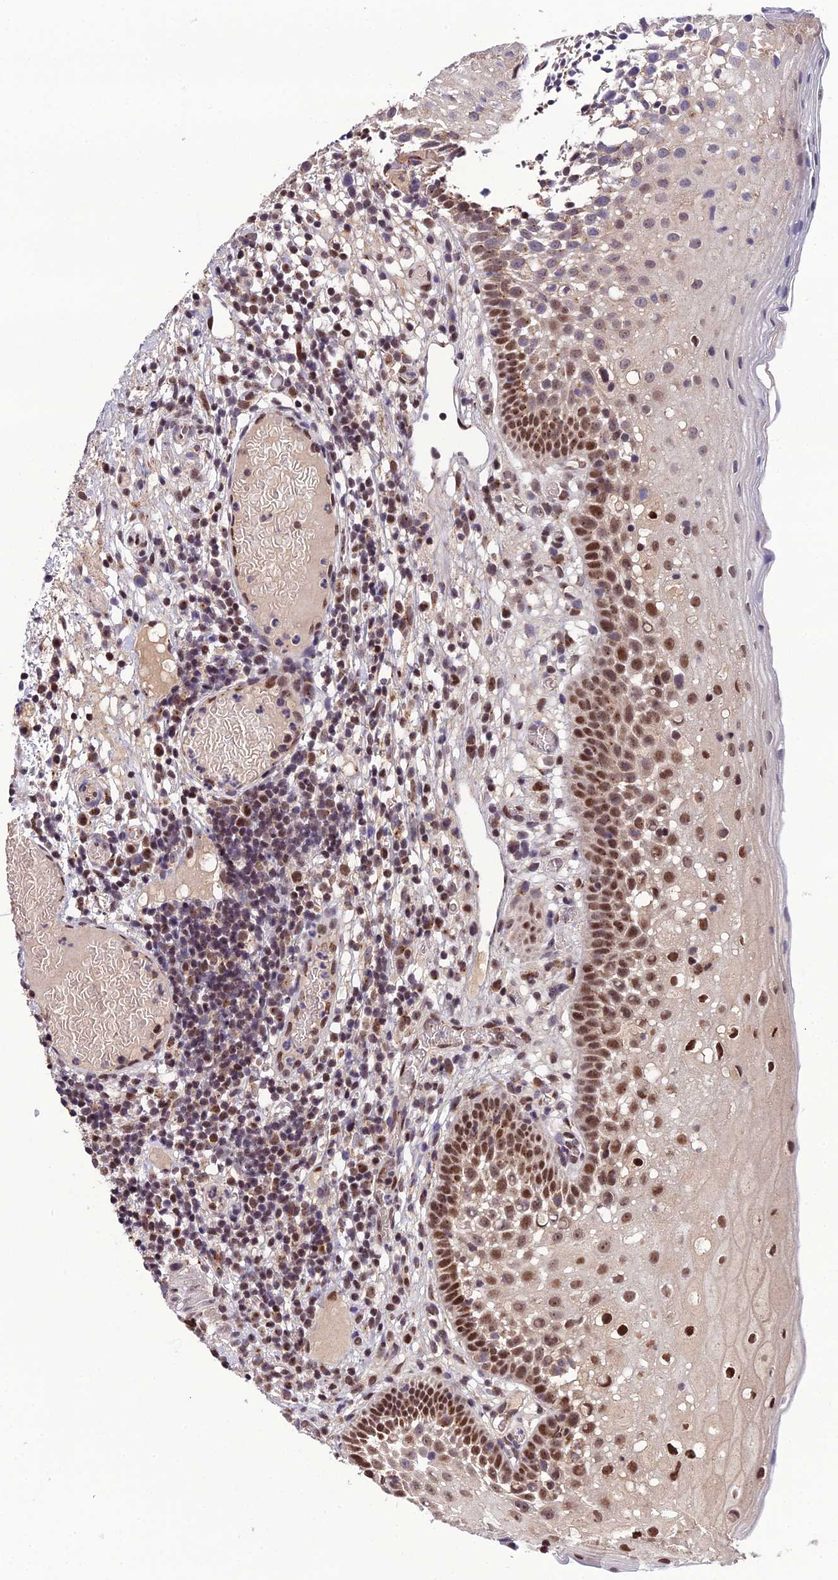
{"staining": {"intensity": "moderate", "quantity": ">75%", "location": "nuclear"}, "tissue": "oral mucosa", "cell_type": "Squamous epithelial cells", "image_type": "normal", "snomed": [{"axis": "morphology", "description": "Normal tissue, NOS"}, {"axis": "topography", "description": "Oral tissue"}], "caption": "Squamous epithelial cells show medium levels of moderate nuclear positivity in about >75% of cells in normal oral mucosa. The staining was performed using DAB, with brown indicating positive protein expression. Nuclei are stained blue with hematoxylin.", "gene": "ARL2", "patient": {"sex": "female", "age": 69}}